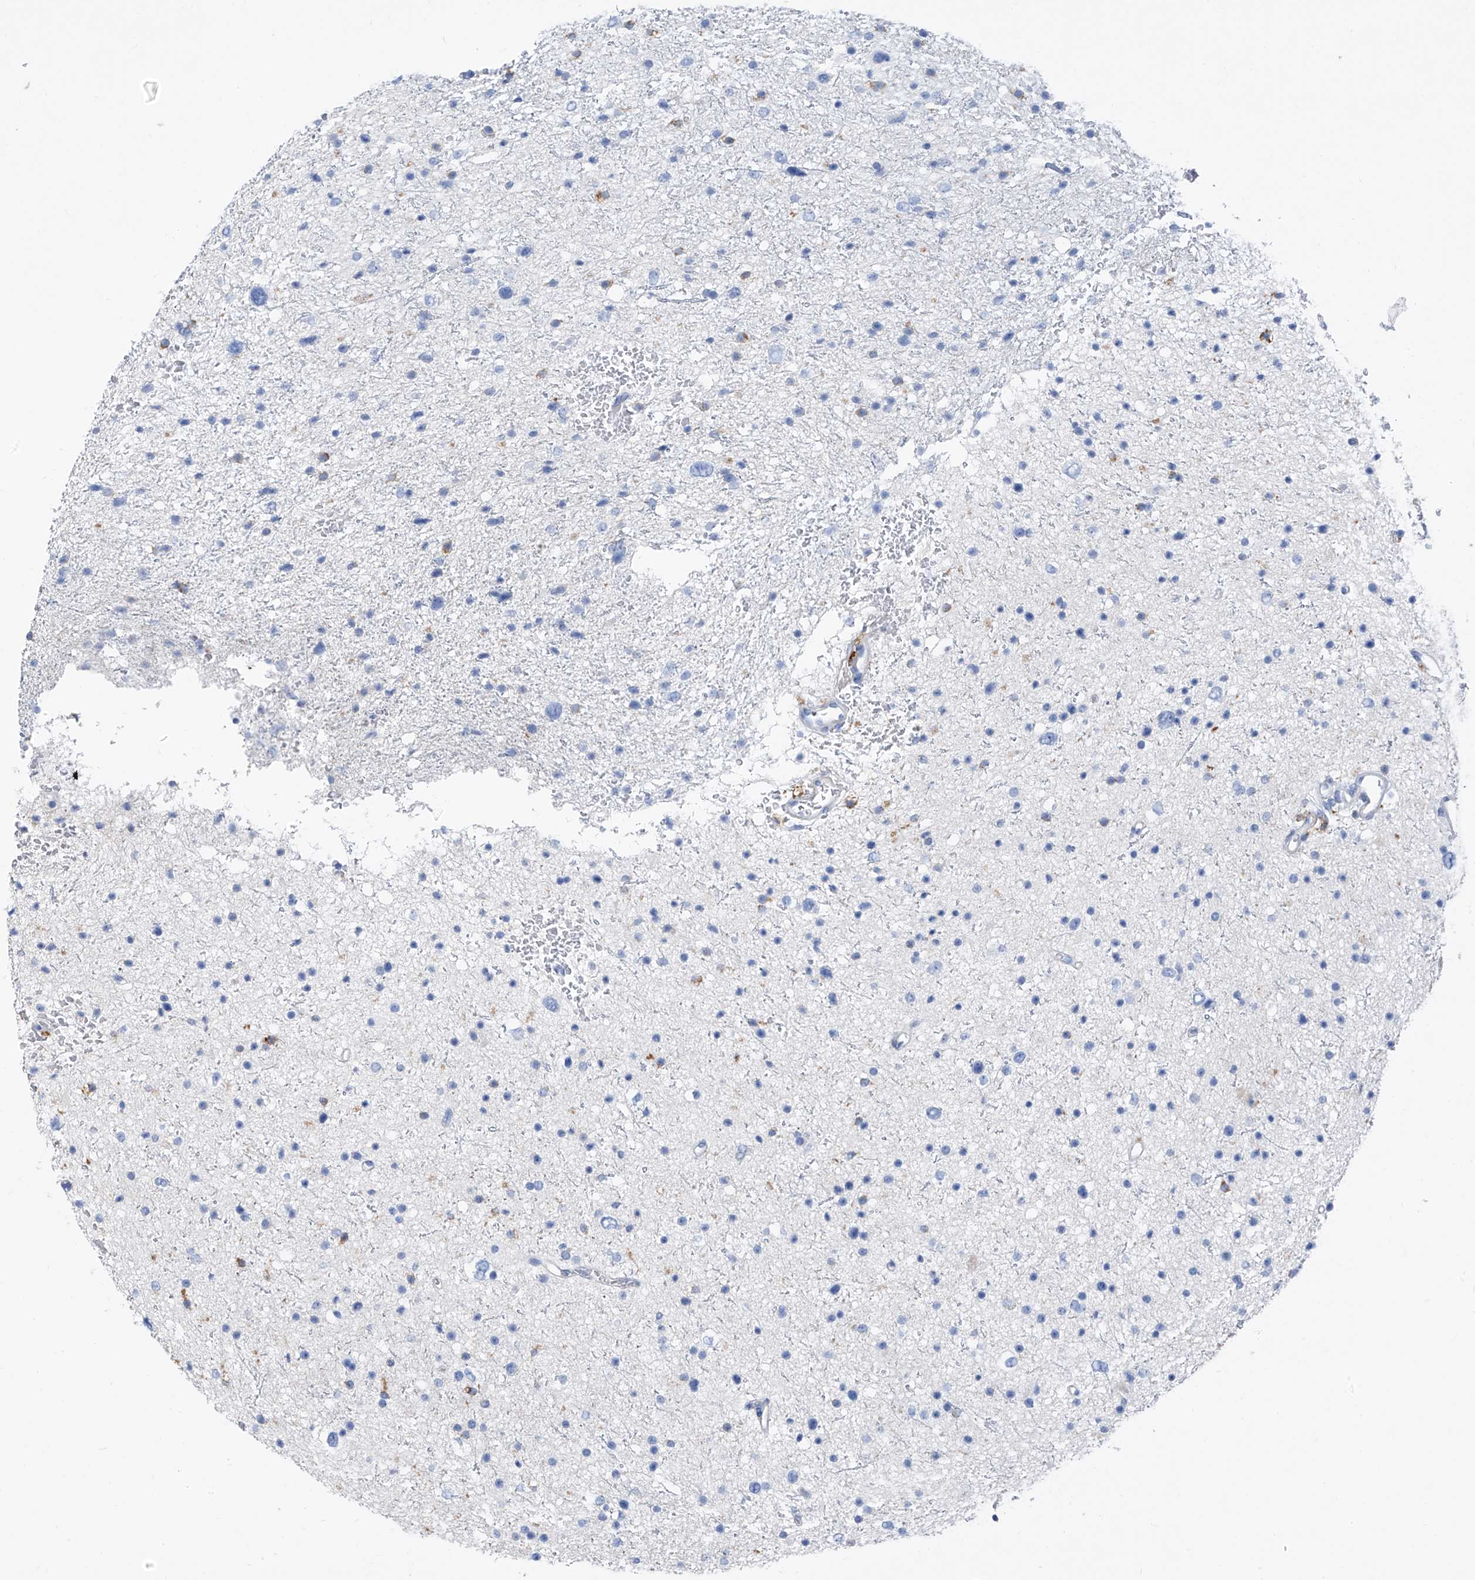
{"staining": {"intensity": "negative", "quantity": "none", "location": "none"}, "tissue": "glioma", "cell_type": "Tumor cells", "image_type": "cancer", "snomed": [{"axis": "morphology", "description": "Glioma, malignant, Low grade"}, {"axis": "topography", "description": "Brain"}], "caption": "Malignant glioma (low-grade) was stained to show a protein in brown. There is no significant staining in tumor cells.", "gene": "GLMP", "patient": {"sex": "female", "age": 37}}